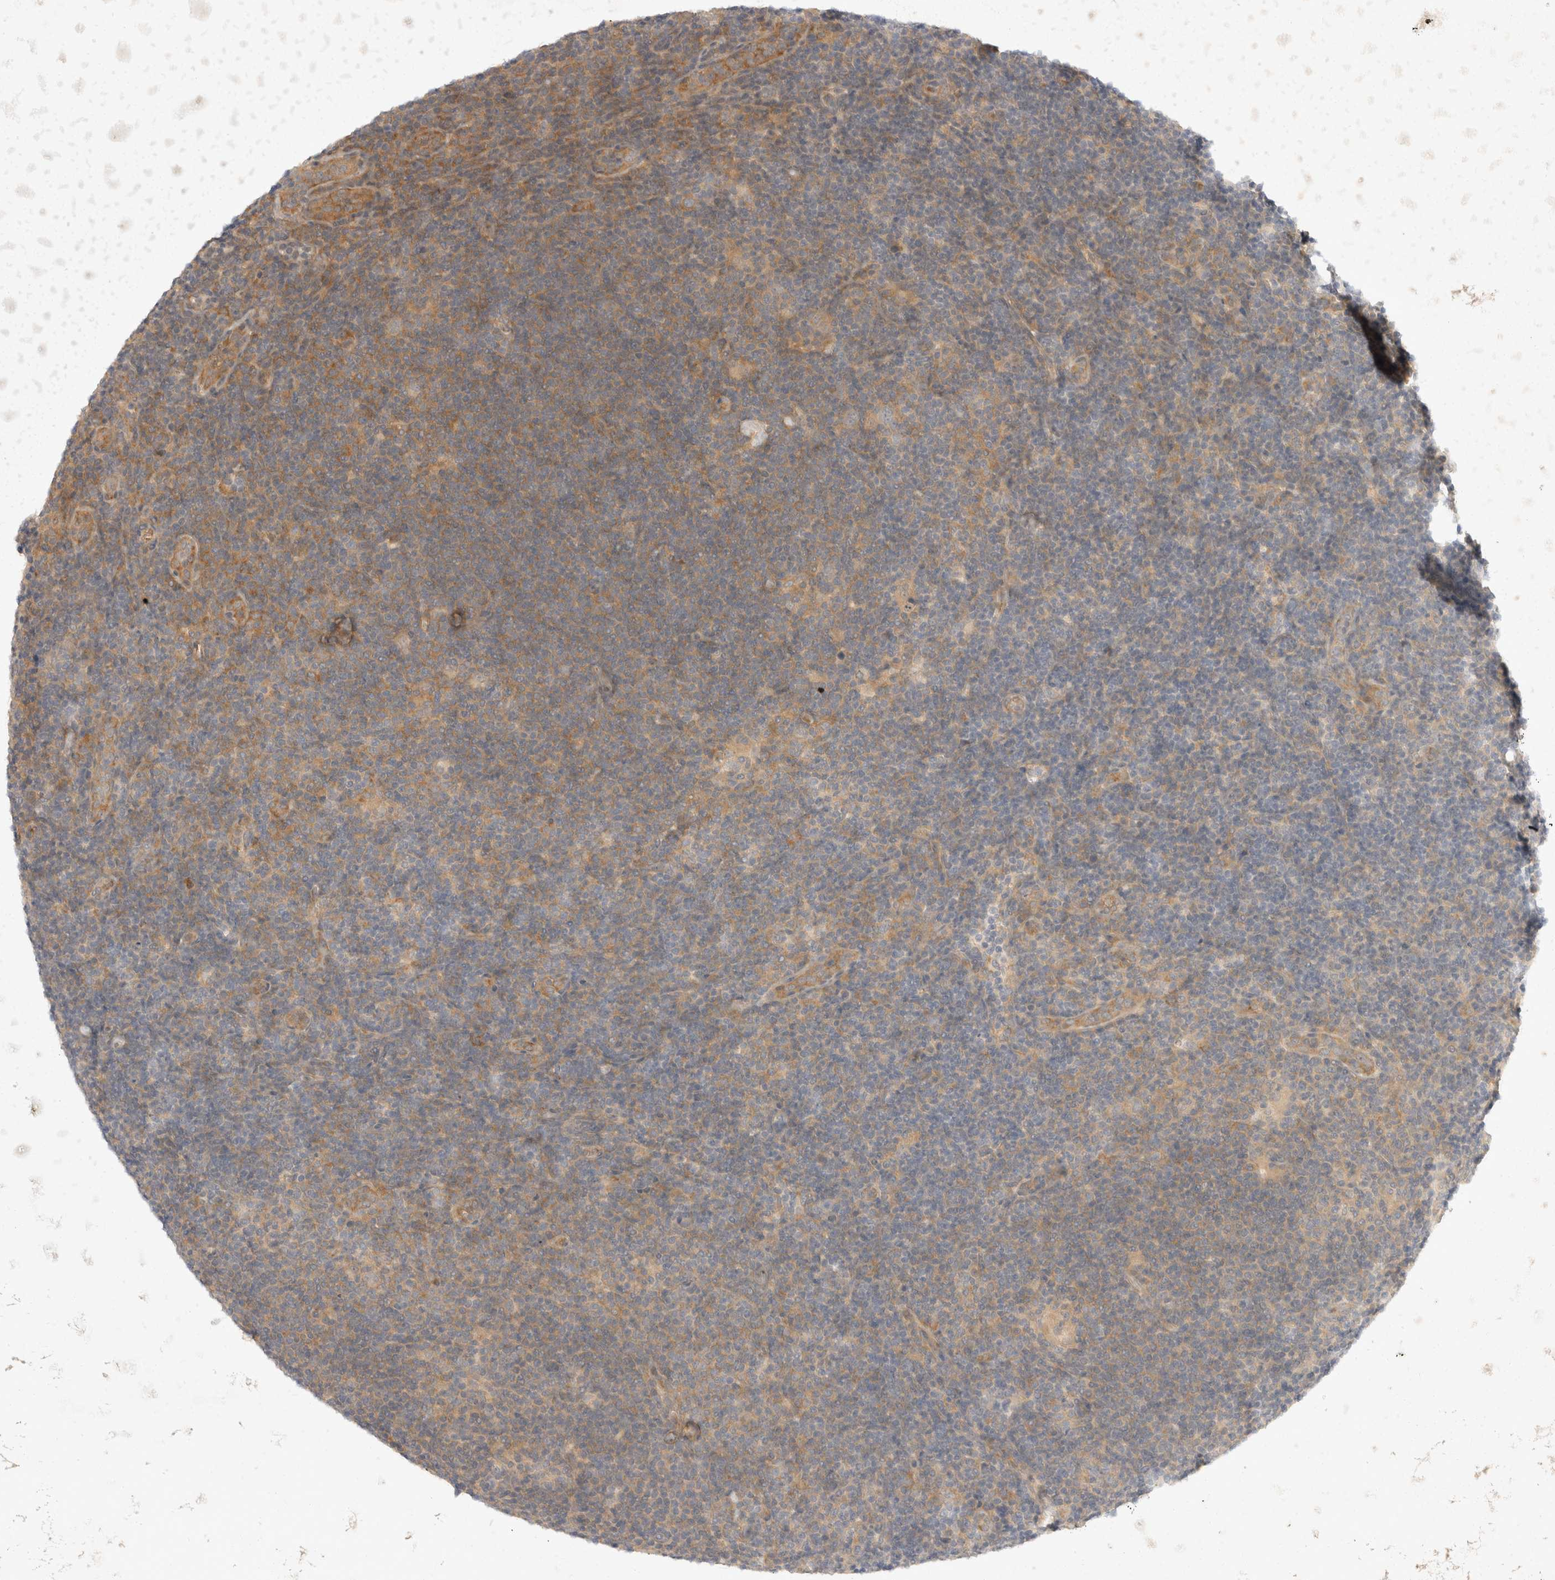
{"staining": {"intensity": "moderate", "quantity": ">75%", "location": "cytoplasmic/membranous"}, "tissue": "lymphoma", "cell_type": "Tumor cells", "image_type": "cancer", "snomed": [{"axis": "morphology", "description": "Hodgkin's disease, NOS"}, {"axis": "topography", "description": "Lymph node"}], "caption": "Protein positivity by immunohistochemistry shows moderate cytoplasmic/membranous staining in approximately >75% of tumor cells in lymphoma.", "gene": "EIF4G3", "patient": {"sex": "female", "age": 57}}